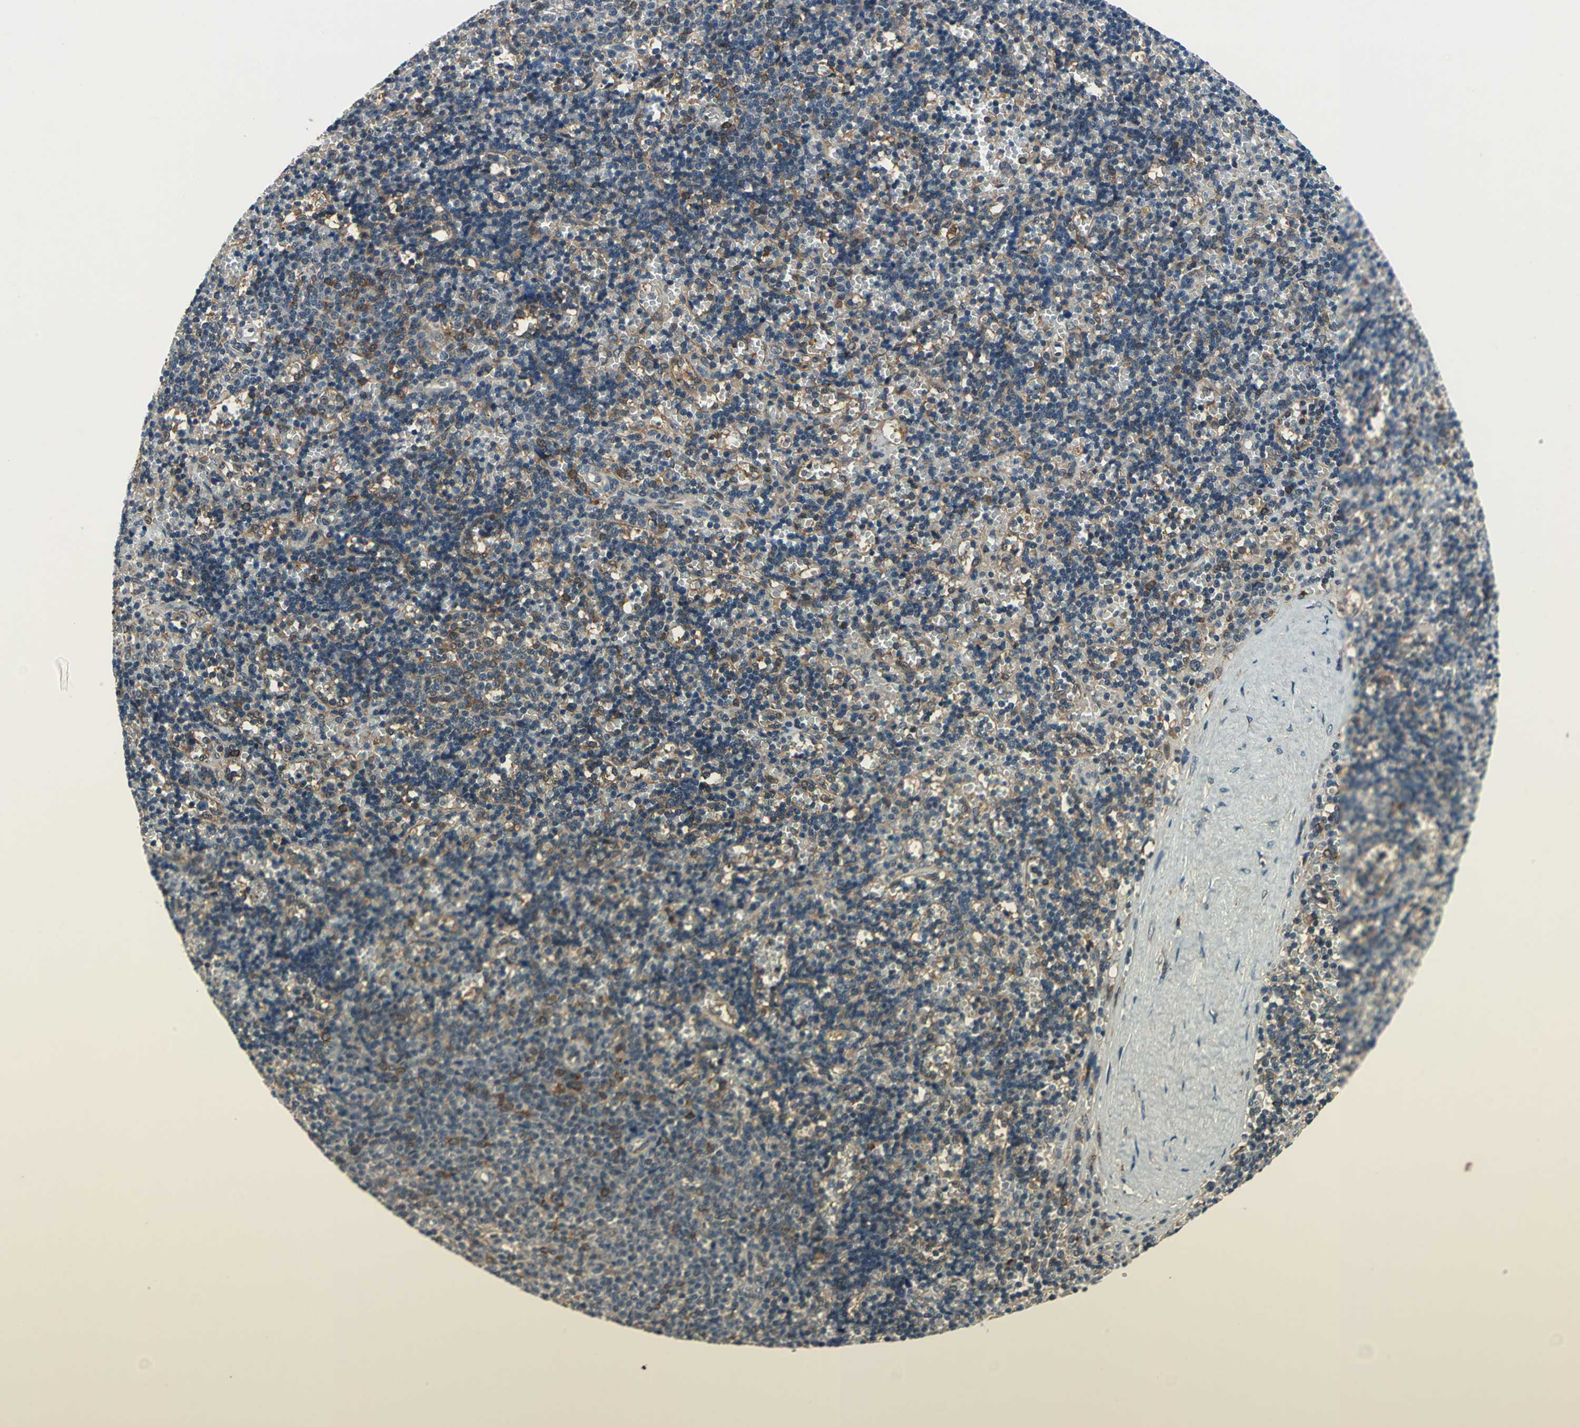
{"staining": {"intensity": "moderate", "quantity": "<25%", "location": "cytoplasmic/membranous"}, "tissue": "lymphoma", "cell_type": "Tumor cells", "image_type": "cancer", "snomed": [{"axis": "morphology", "description": "Malignant lymphoma, non-Hodgkin's type, Low grade"}, {"axis": "topography", "description": "Spleen"}], "caption": "Immunohistochemical staining of human low-grade malignant lymphoma, non-Hodgkin's type reveals low levels of moderate cytoplasmic/membranous protein expression in approximately <25% of tumor cells.", "gene": "NFKBIE", "patient": {"sex": "male", "age": 60}}